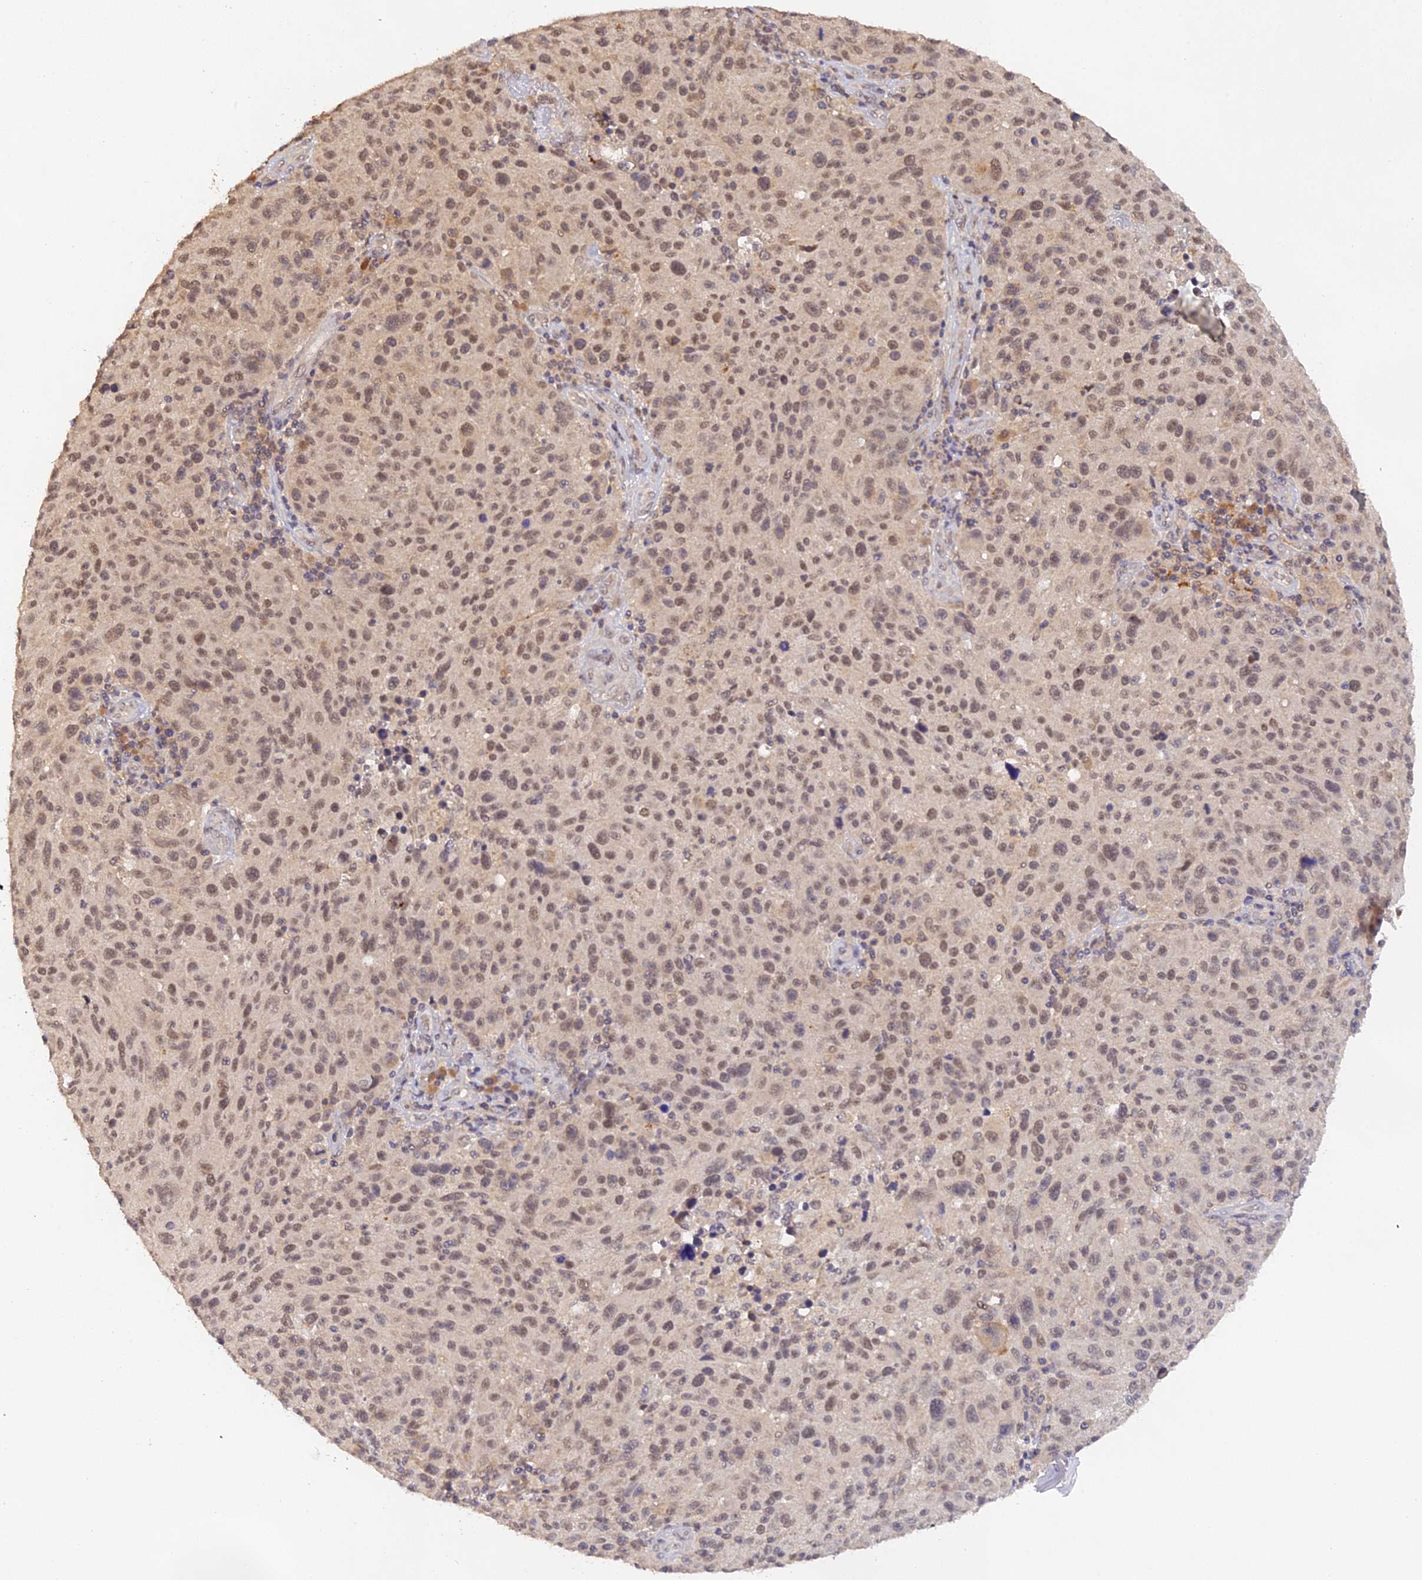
{"staining": {"intensity": "moderate", "quantity": ">75%", "location": "nuclear"}, "tissue": "melanoma", "cell_type": "Tumor cells", "image_type": "cancer", "snomed": [{"axis": "morphology", "description": "Malignant melanoma, NOS"}, {"axis": "topography", "description": "Skin"}], "caption": "The micrograph shows staining of malignant melanoma, revealing moderate nuclear protein staining (brown color) within tumor cells. (Stains: DAB (3,3'-diaminobenzidine) in brown, nuclei in blue, Microscopy: brightfield microscopy at high magnification).", "gene": "ZNF436", "patient": {"sex": "male", "age": 53}}